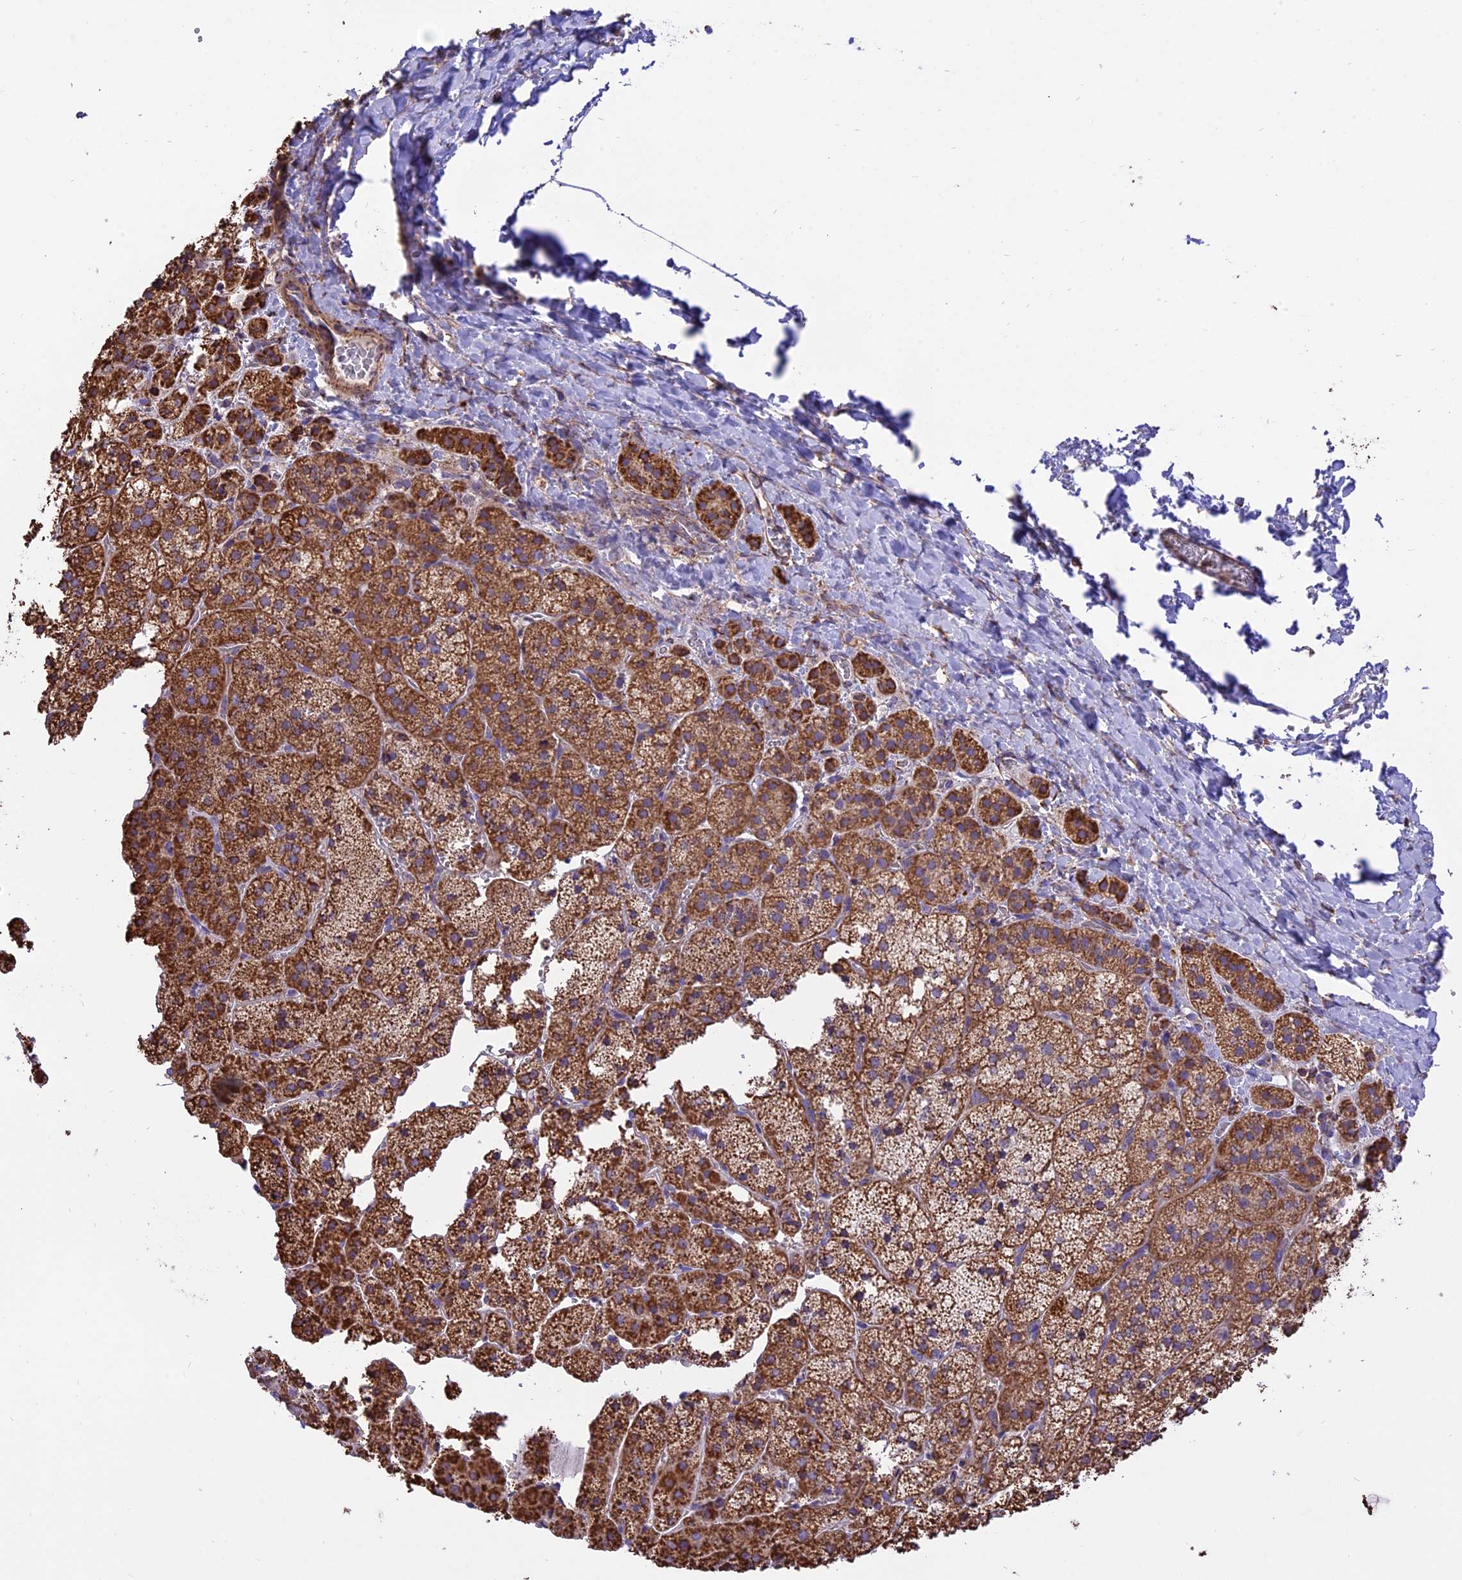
{"staining": {"intensity": "strong", "quantity": ">75%", "location": "cytoplasmic/membranous"}, "tissue": "adrenal gland", "cell_type": "Glandular cells", "image_type": "normal", "snomed": [{"axis": "morphology", "description": "Normal tissue, NOS"}, {"axis": "topography", "description": "Adrenal gland"}], "caption": "A high amount of strong cytoplasmic/membranous positivity is present in approximately >75% of glandular cells in benign adrenal gland.", "gene": "TTC4", "patient": {"sex": "female", "age": 44}}